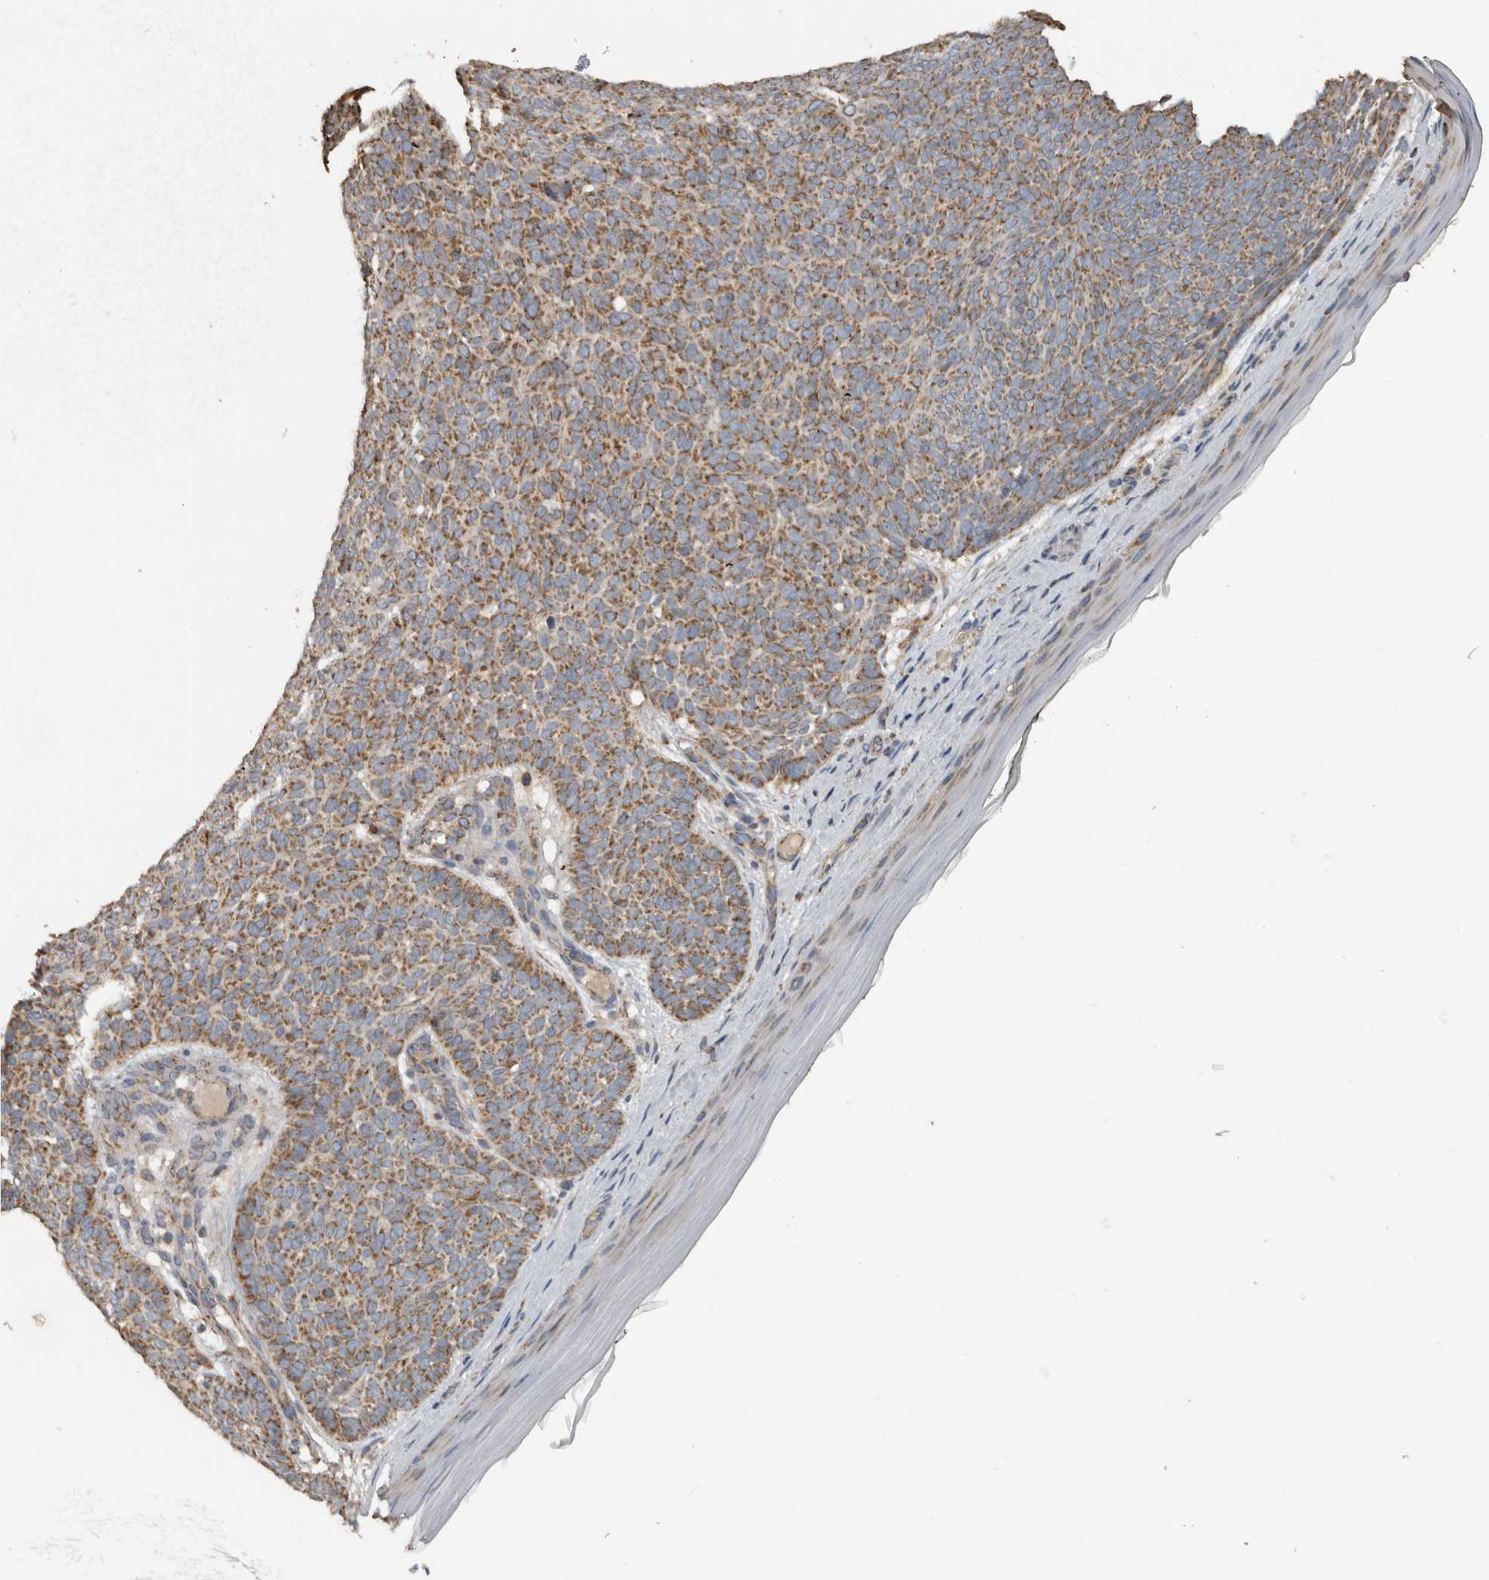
{"staining": {"intensity": "moderate", "quantity": ">75%", "location": "cytoplasmic/membranous"}, "tissue": "skin cancer", "cell_type": "Tumor cells", "image_type": "cancer", "snomed": [{"axis": "morphology", "description": "Basal cell carcinoma"}, {"axis": "topography", "description": "Skin"}], "caption": "High-magnification brightfield microscopy of skin cancer stained with DAB (brown) and counterstained with hematoxylin (blue). tumor cells exhibit moderate cytoplasmic/membranous staining is identified in about>75% of cells.", "gene": "ARMC1", "patient": {"sex": "male", "age": 61}}